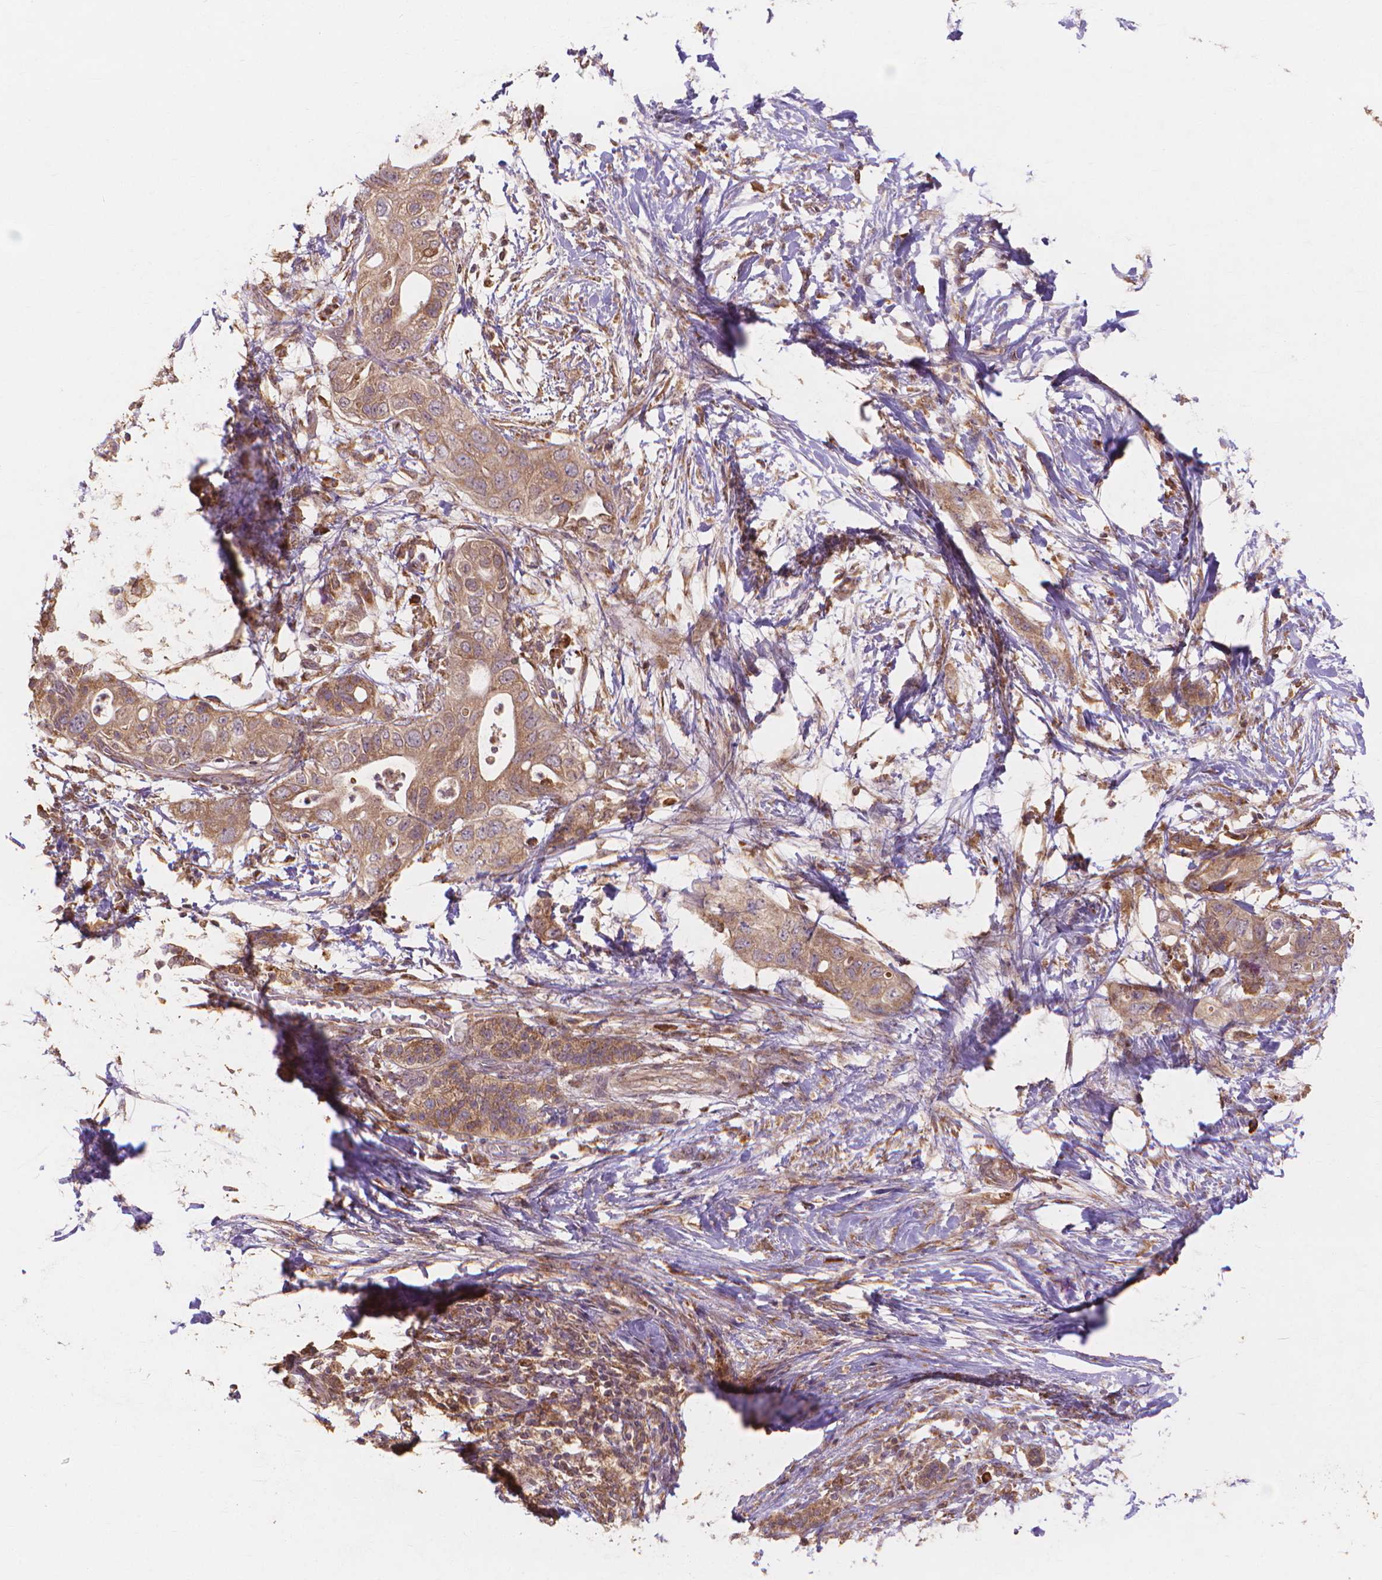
{"staining": {"intensity": "moderate", "quantity": ">75%", "location": "cytoplasmic/membranous"}, "tissue": "pancreatic cancer", "cell_type": "Tumor cells", "image_type": "cancer", "snomed": [{"axis": "morphology", "description": "Adenocarcinoma, NOS"}, {"axis": "topography", "description": "Pancreas"}], "caption": "An immunohistochemistry image of tumor tissue is shown. Protein staining in brown shows moderate cytoplasmic/membranous positivity in adenocarcinoma (pancreatic) within tumor cells.", "gene": "TAB2", "patient": {"sex": "female", "age": 72}}